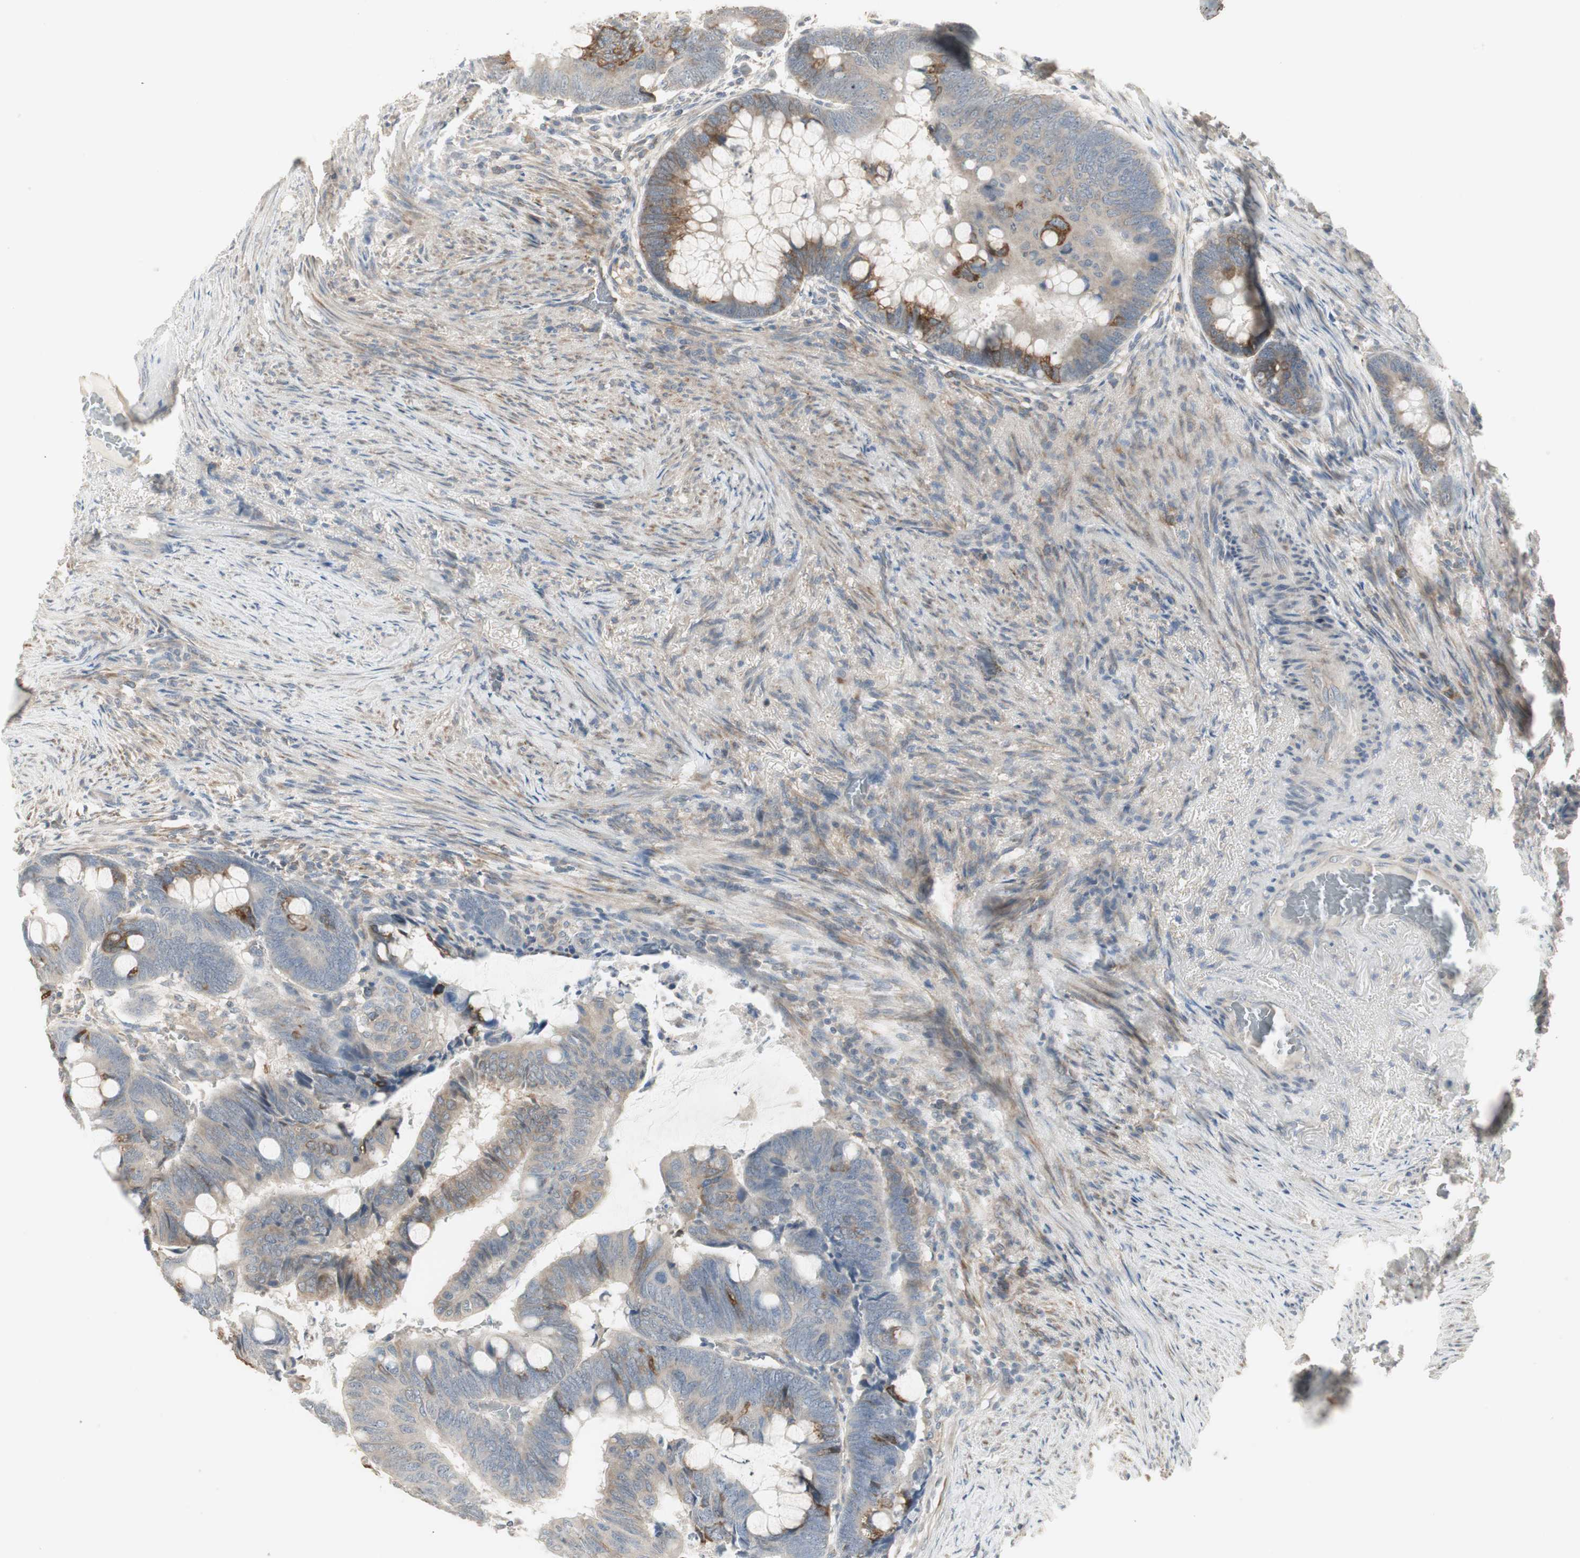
{"staining": {"intensity": "moderate", "quantity": ">75%", "location": "cytoplasmic/membranous"}, "tissue": "colorectal cancer", "cell_type": "Tumor cells", "image_type": "cancer", "snomed": [{"axis": "morphology", "description": "Normal tissue, NOS"}, {"axis": "morphology", "description": "Adenocarcinoma, NOS"}, {"axis": "topography", "description": "Rectum"}, {"axis": "topography", "description": "Peripheral nerve tissue"}], "caption": "The photomicrograph displays staining of colorectal cancer (adenocarcinoma), revealing moderate cytoplasmic/membranous protein staining (brown color) within tumor cells.", "gene": "ZFP36", "patient": {"sex": "male", "age": 92}}